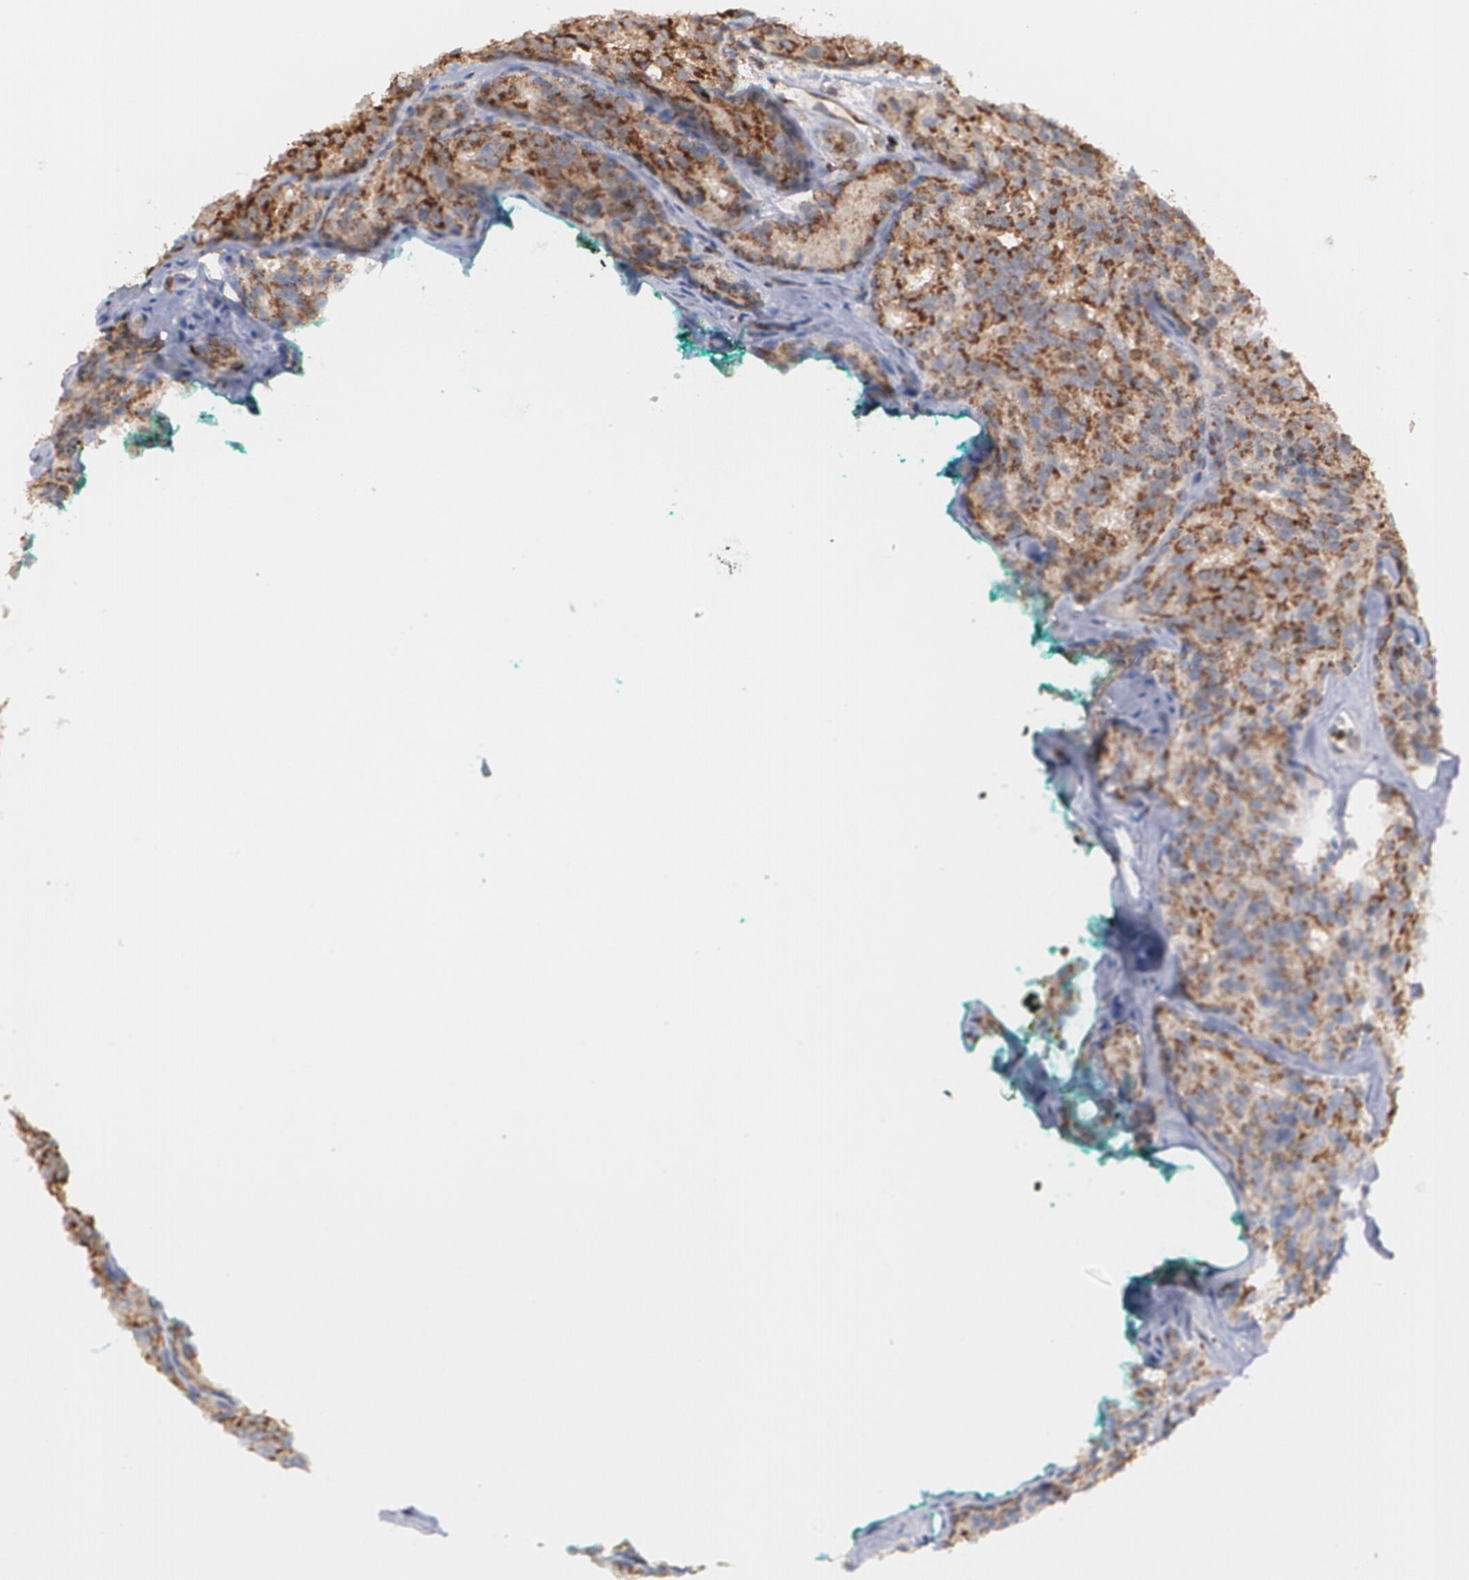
{"staining": {"intensity": "strong", "quantity": ">75%", "location": "cytoplasmic/membranous"}, "tissue": "prostate cancer", "cell_type": "Tumor cells", "image_type": "cancer", "snomed": [{"axis": "morphology", "description": "Adenocarcinoma, High grade"}, {"axis": "topography", "description": "Prostate"}], "caption": "Immunohistochemistry (IHC) of prostate cancer demonstrates high levels of strong cytoplasmic/membranous expression in about >75% of tumor cells.", "gene": "TRIP11", "patient": {"sex": "male", "age": 64}}